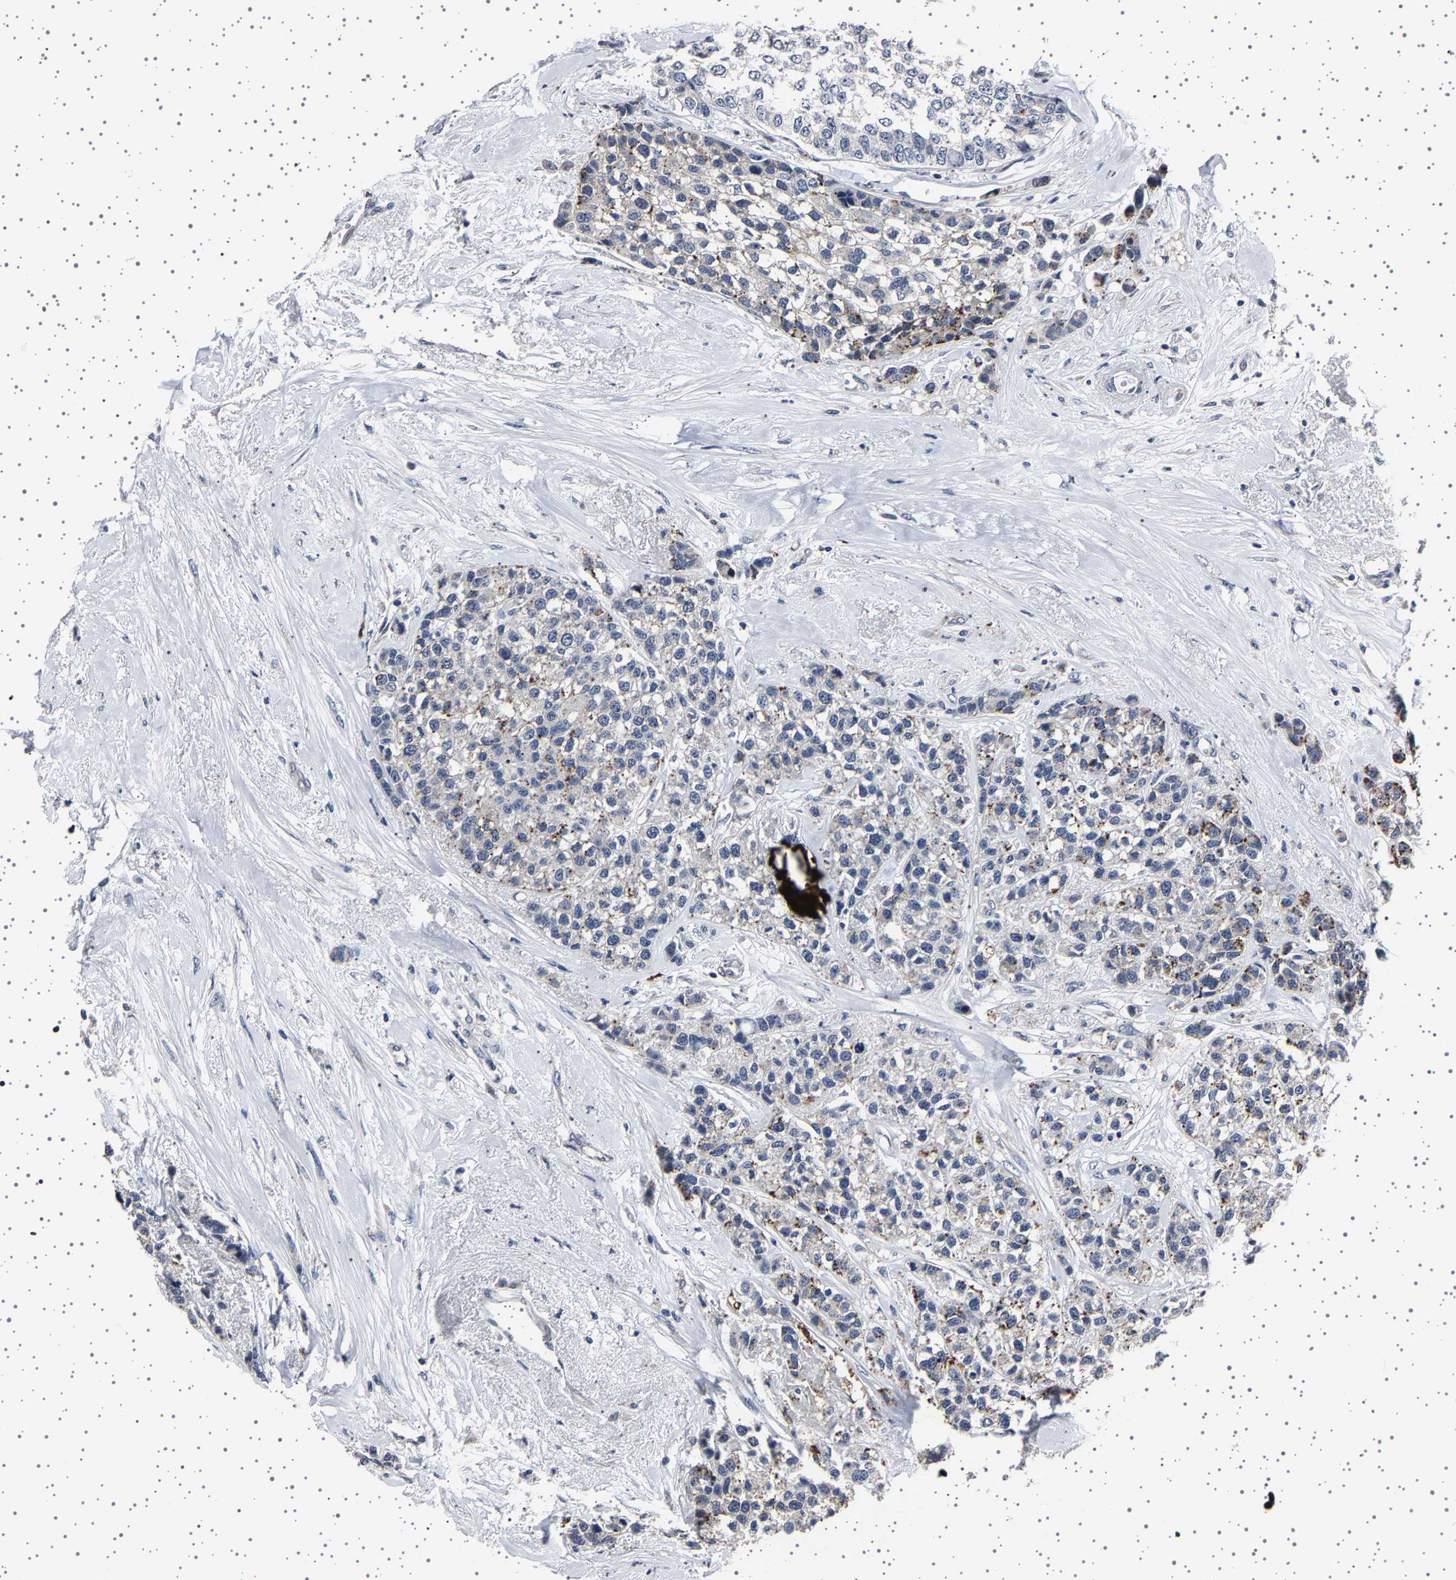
{"staining": {"intensity": "negative", "quantity": "none", "location": "none"}, "tissue": "breast cancer", "cell_type": "Tumor cells", "image_type": "cancer", "snomed": [{"axis": "morphology", "description": "Duct carcinoma"}, {"axis": "topography", "description": "Breast"}], "caption": "Histopathology image shows no protein positivity in tumor cells of breast cancer (intraductal carcinoma) tissue. (DAB (3,3'-diaminobenzidine) IHC visualized using brightfield microscopy, high magnification).", "gene": "IL10RB", "patient": {"sex": "female", "age": 51}}